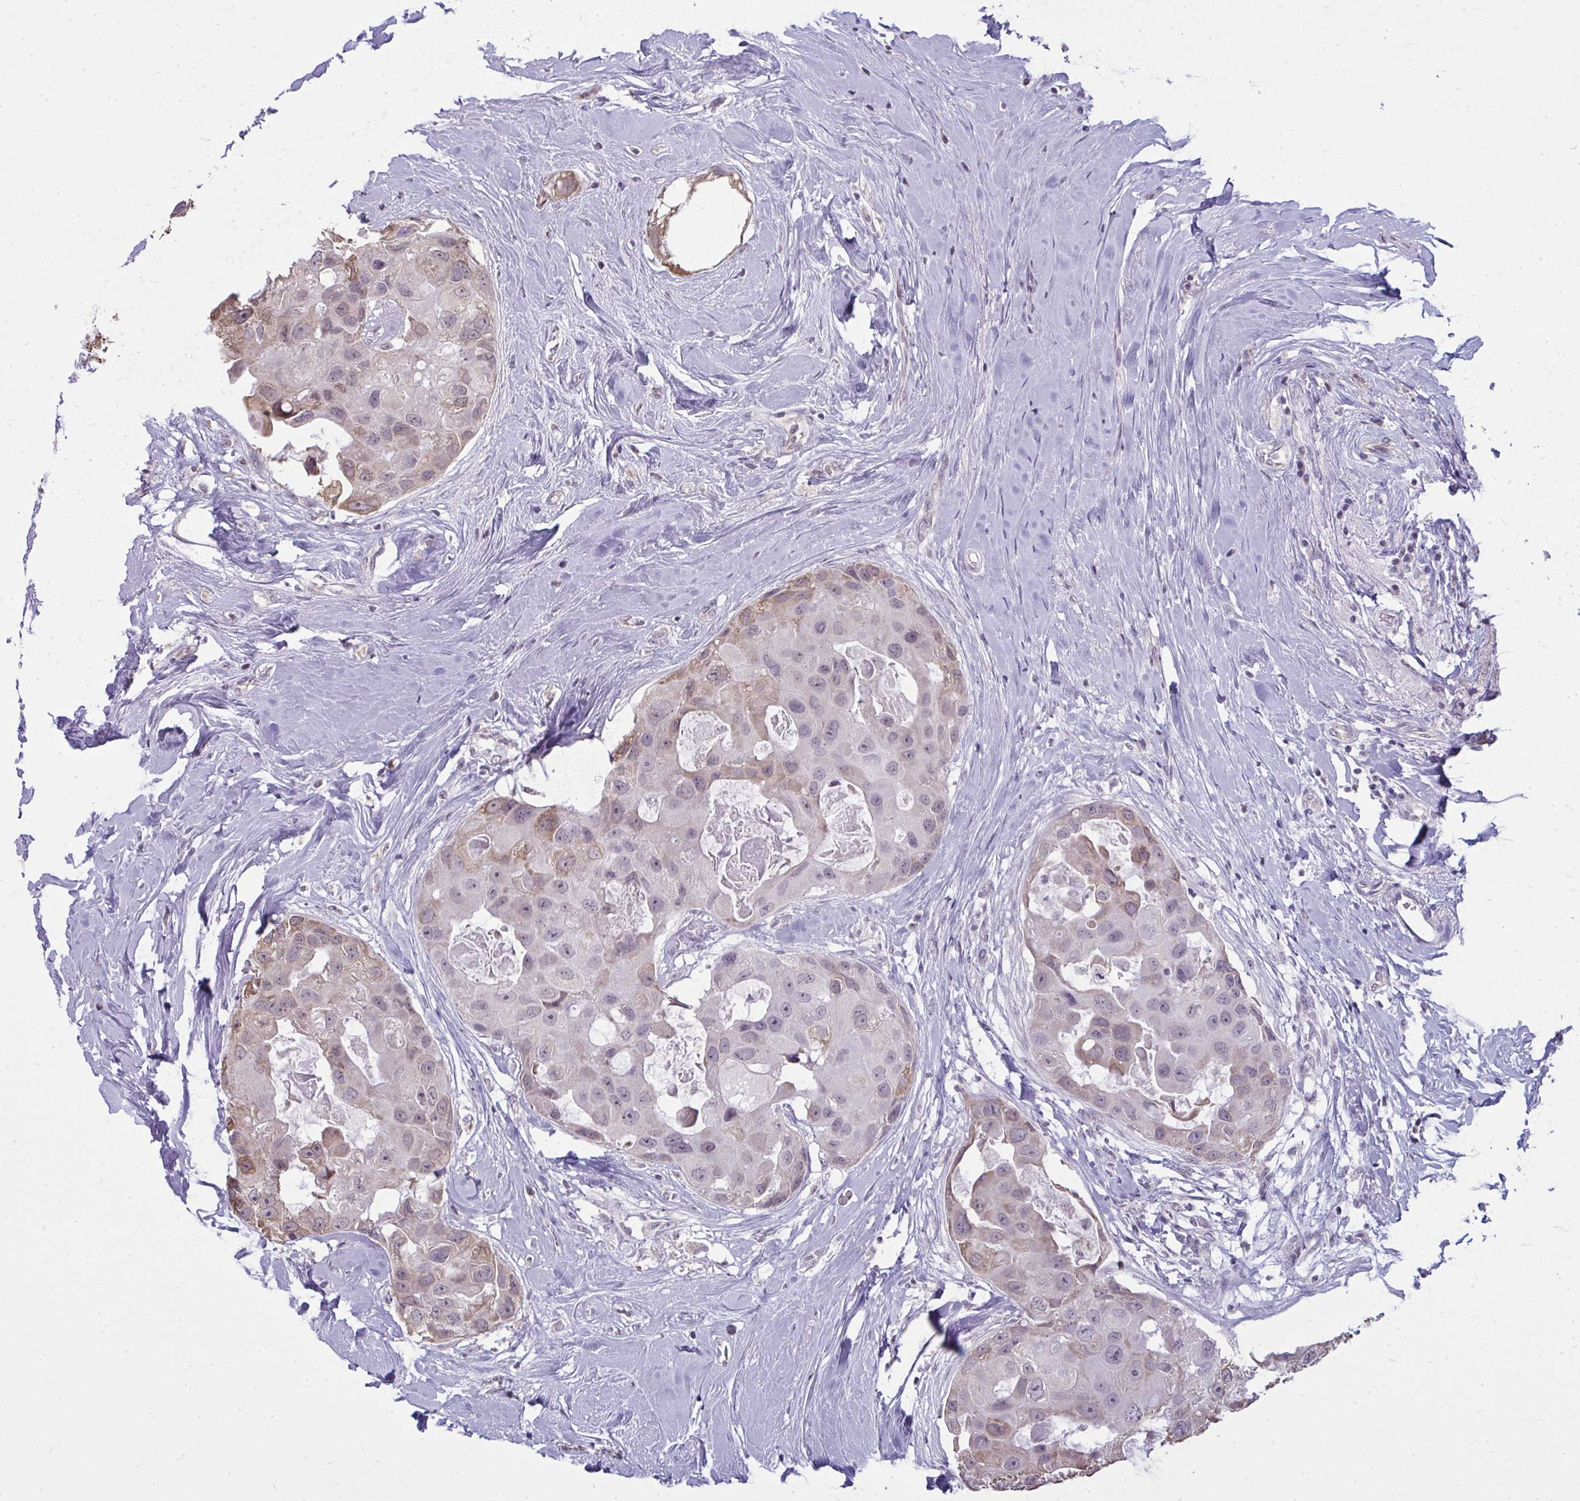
{"staining": {"intensity": "weak", "quantity": "<25%", "location": "cytoplasmic/membranous"}, "tissue": "breast cancer", "cell_type": "Tumor cells", "image_type": "cancer", "snomed": [{"axis": "morphology", "description": "Duct carcinoma"}, {"axis": "topography", "description": "Breast"}], "caption": "This photomicrograph is of breast cancer stained with IHC to label a protein in brown with the nuclei are counter-stained blue. There is no staining in tumor cells.", "gene": "NPPA", "patient": {"sex": "female", "age": 43}}